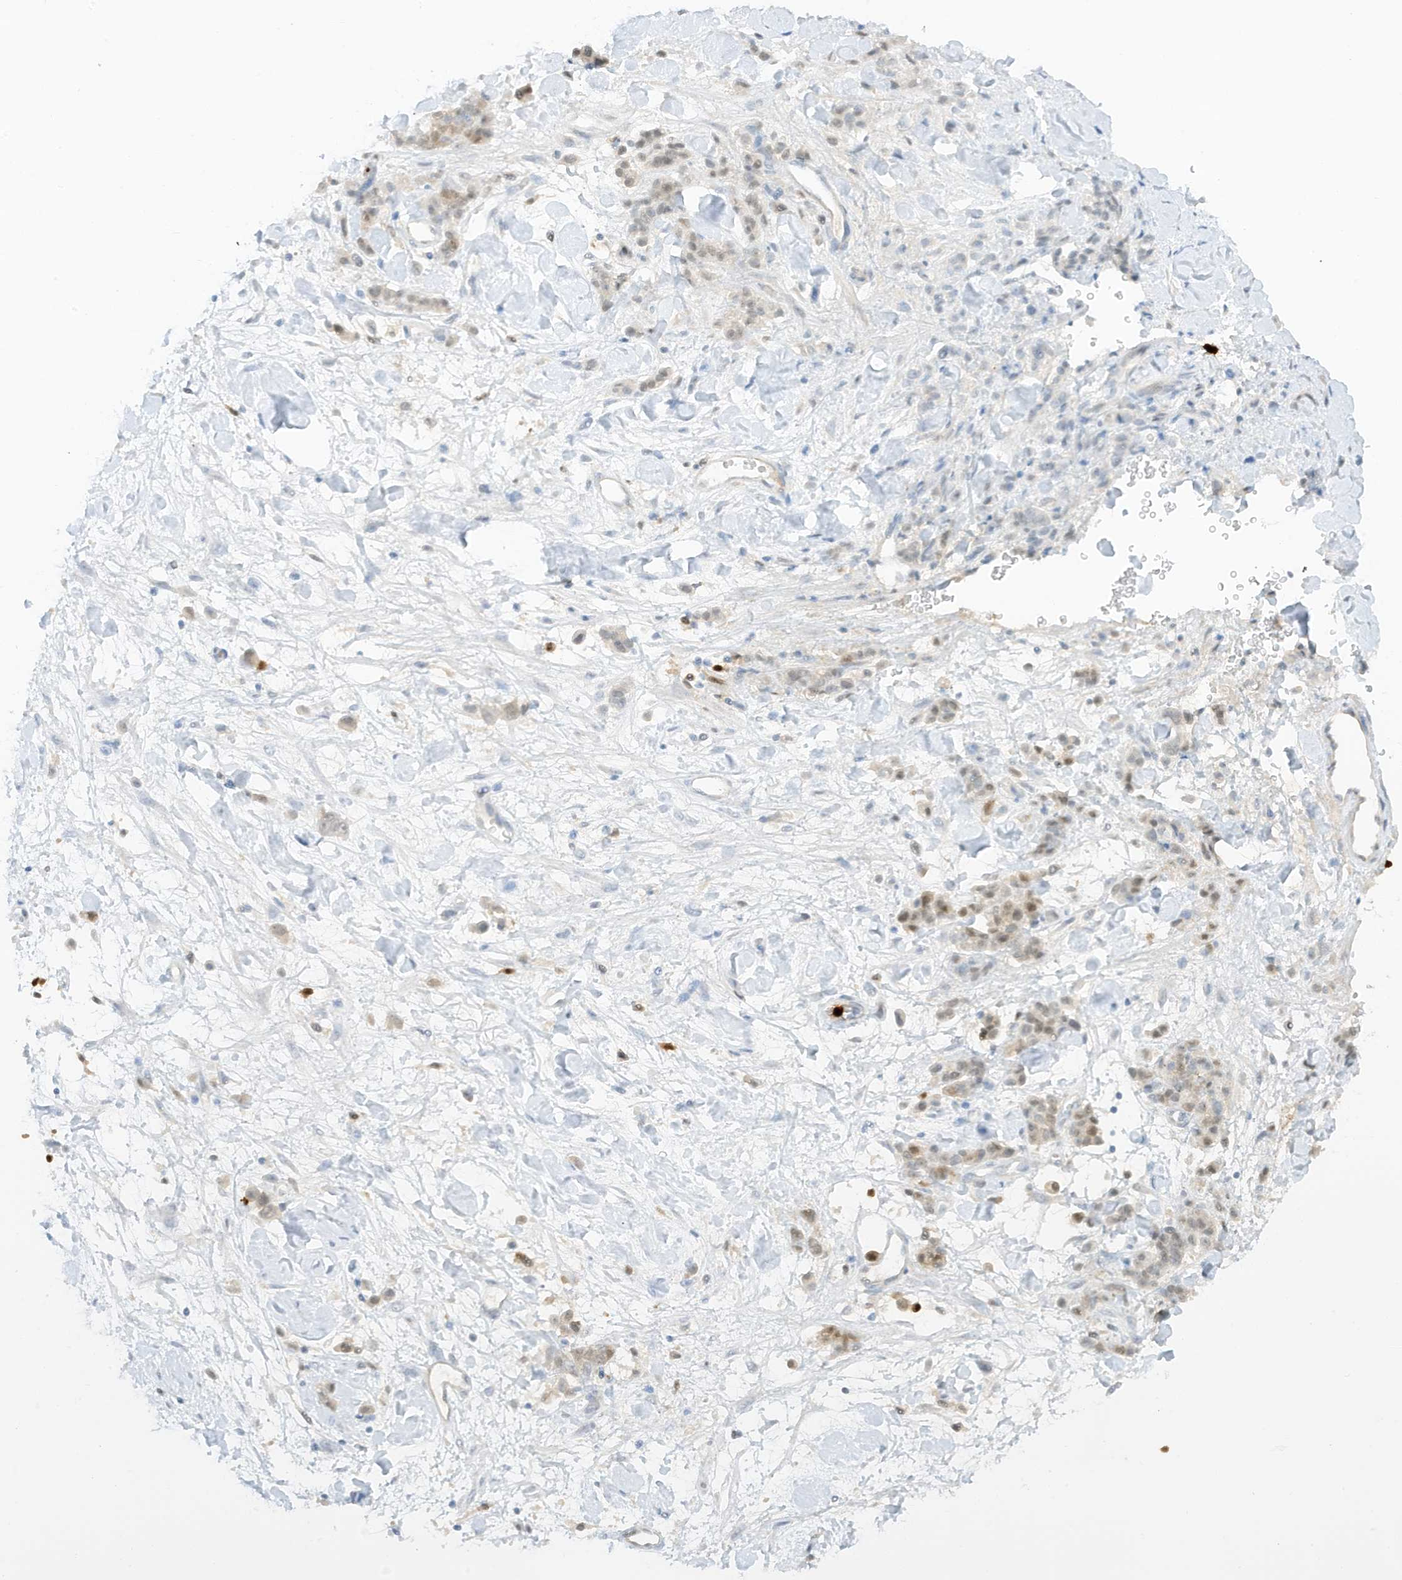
{"staining": {"intensity": "weak", "quantity": "25%-75%", "location": "cytoplasmic/membranous,nuclear"}, "tissue": "stomach cancer", "cell_type": "Tumor cells", "image_type": "cancer", "snomed": [{"axis": "morphology", "description": "Normal tissue, NOS"}, {"axis": "morphology", "description": "Adenocarcinoma, NOS"}, {"axis": "topography", "description": "Stomach"}], "caption": "IHC photomicrograph of stomach cancer (adenocarcinoma) stained for a protein (brown), which displays low levels of weak cytoplasmic/membranous and nuclear positivity in about 25%-75% of tumor cells.", "gene": "GCA", "patient": {"sex": "male", "age": 82}}